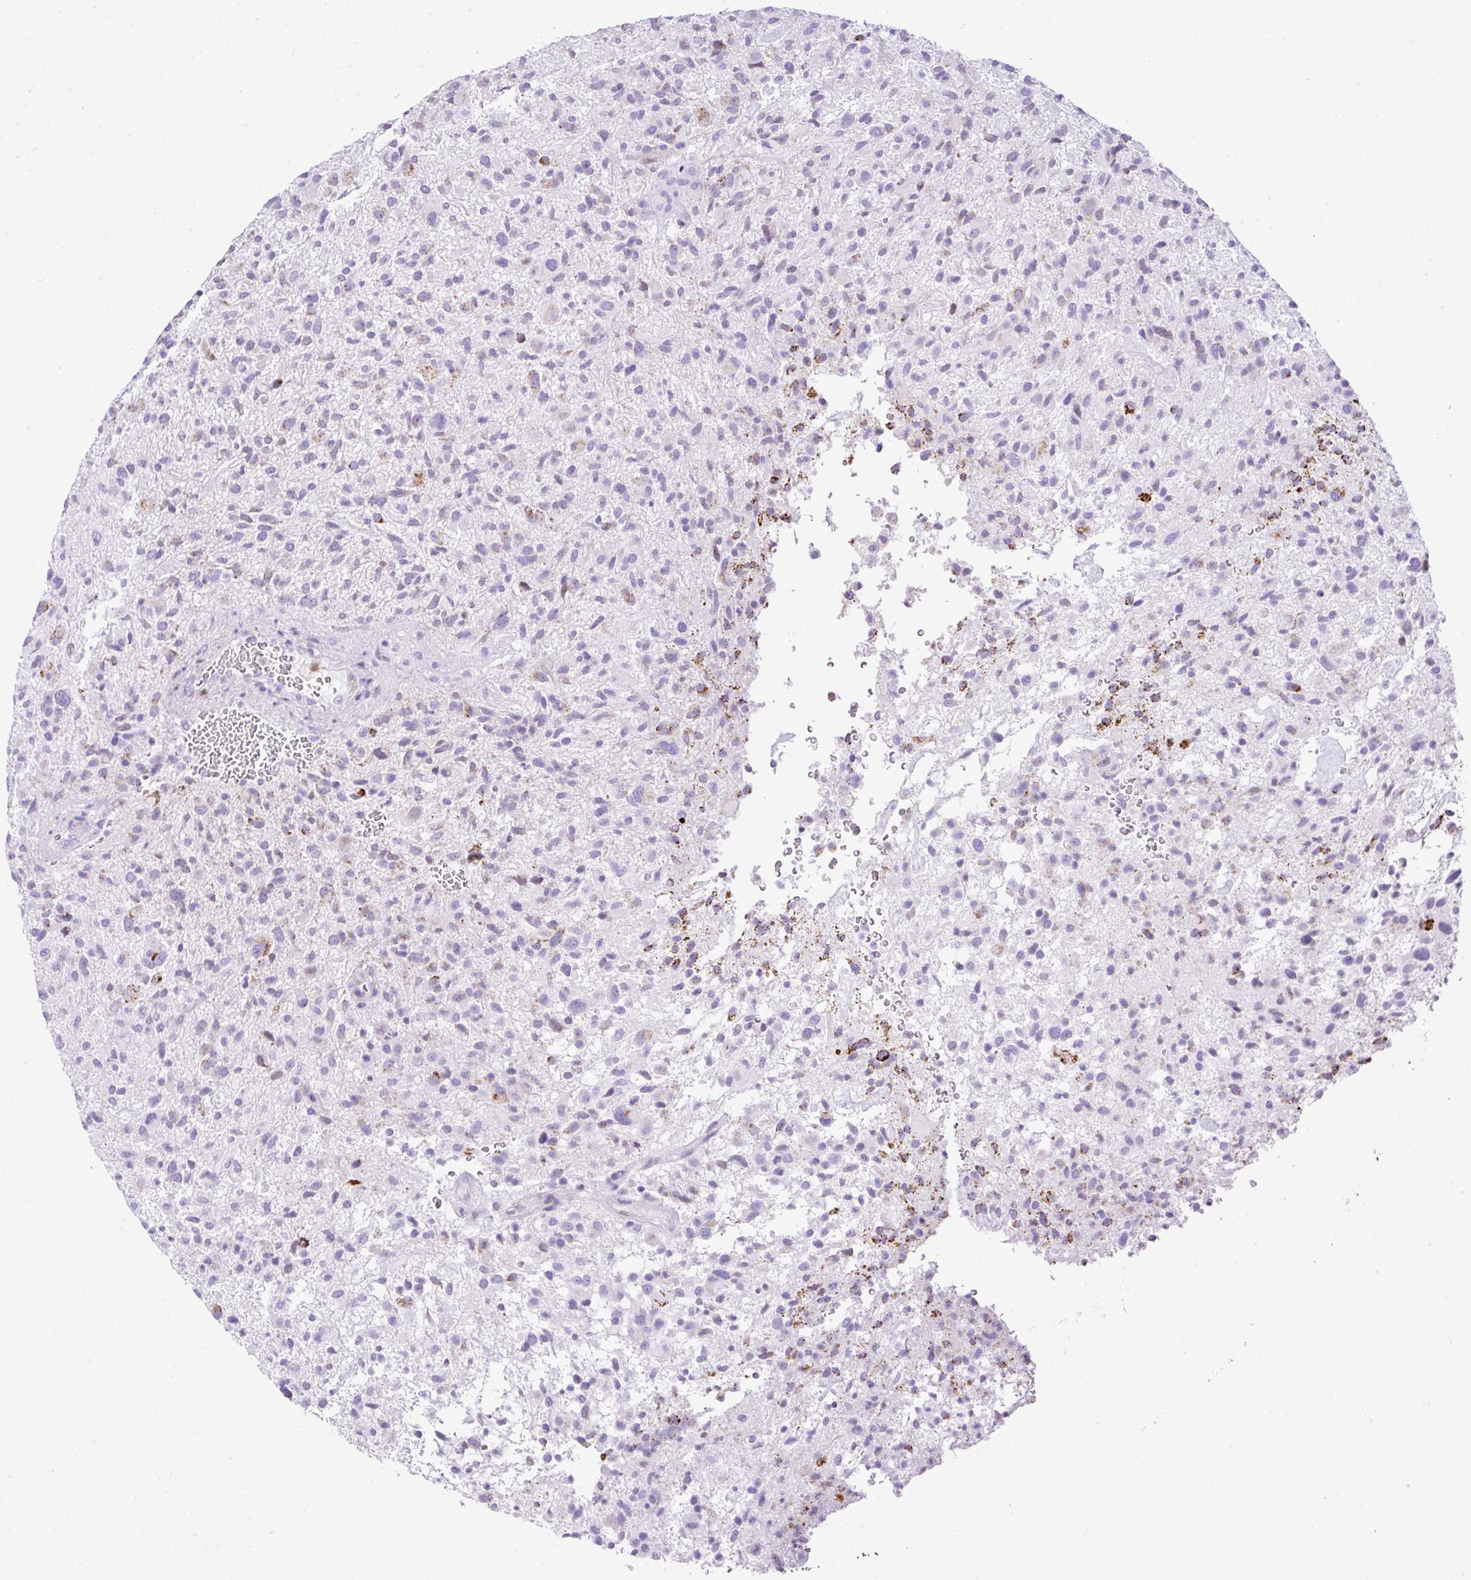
{"staining": {"intensity": "weak", "quantity": "<25%", "location": "cytoplasmic/membranous"}, "tissue": "glioma", "cell_type": "Tumor cells", "image_type": "cancer", "snomed": [{"axis": "morphology", "description": "Glioma, malignant, High grade"}, {"axis": "topography", "description": "Brain"}], "caption": "Immunohistochemistry of glioma exhibits no expression in tumor cells.", "gene": "RCAN2", "patient": {"sex": "male", "age": 47}}